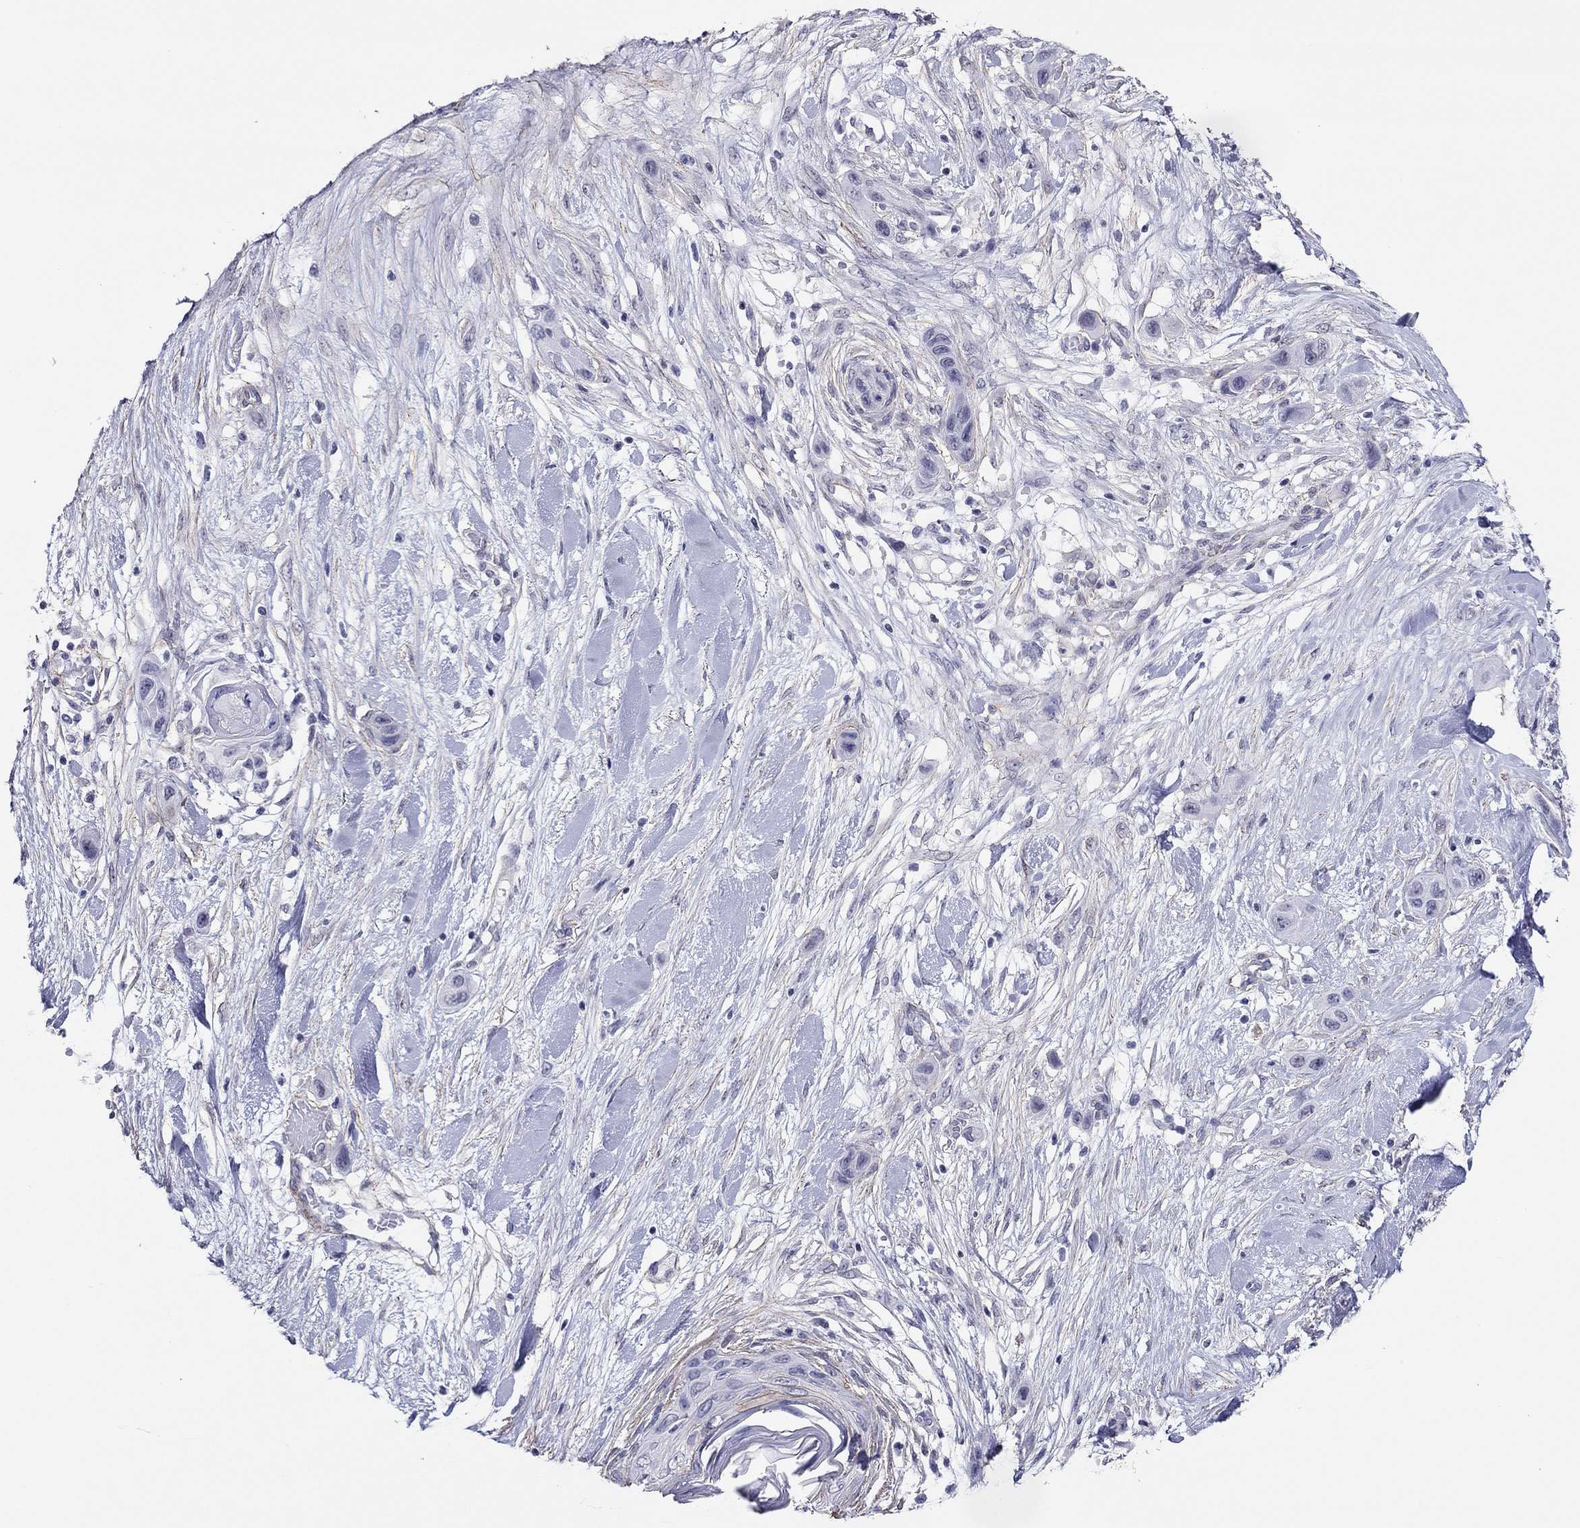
{"staining": {"intensity": "negative", "quantity": "none", "location": "none"}, "tissue": "skin cancer", "cell_type": "Tumor cells", "image_type": "cancer", "snomed": [{"axis": "morphology", "description": "Squamous cell carcinoma, NOS"}, {"axis": "topography", "description": "Skin"}], "caption": "Histopathology image shows no significant protein staining in tumor cells of skin cancer (squamous cell carcinoma).", "gene": "MYMX", "patient": {"sex": "male", "age": 79}}